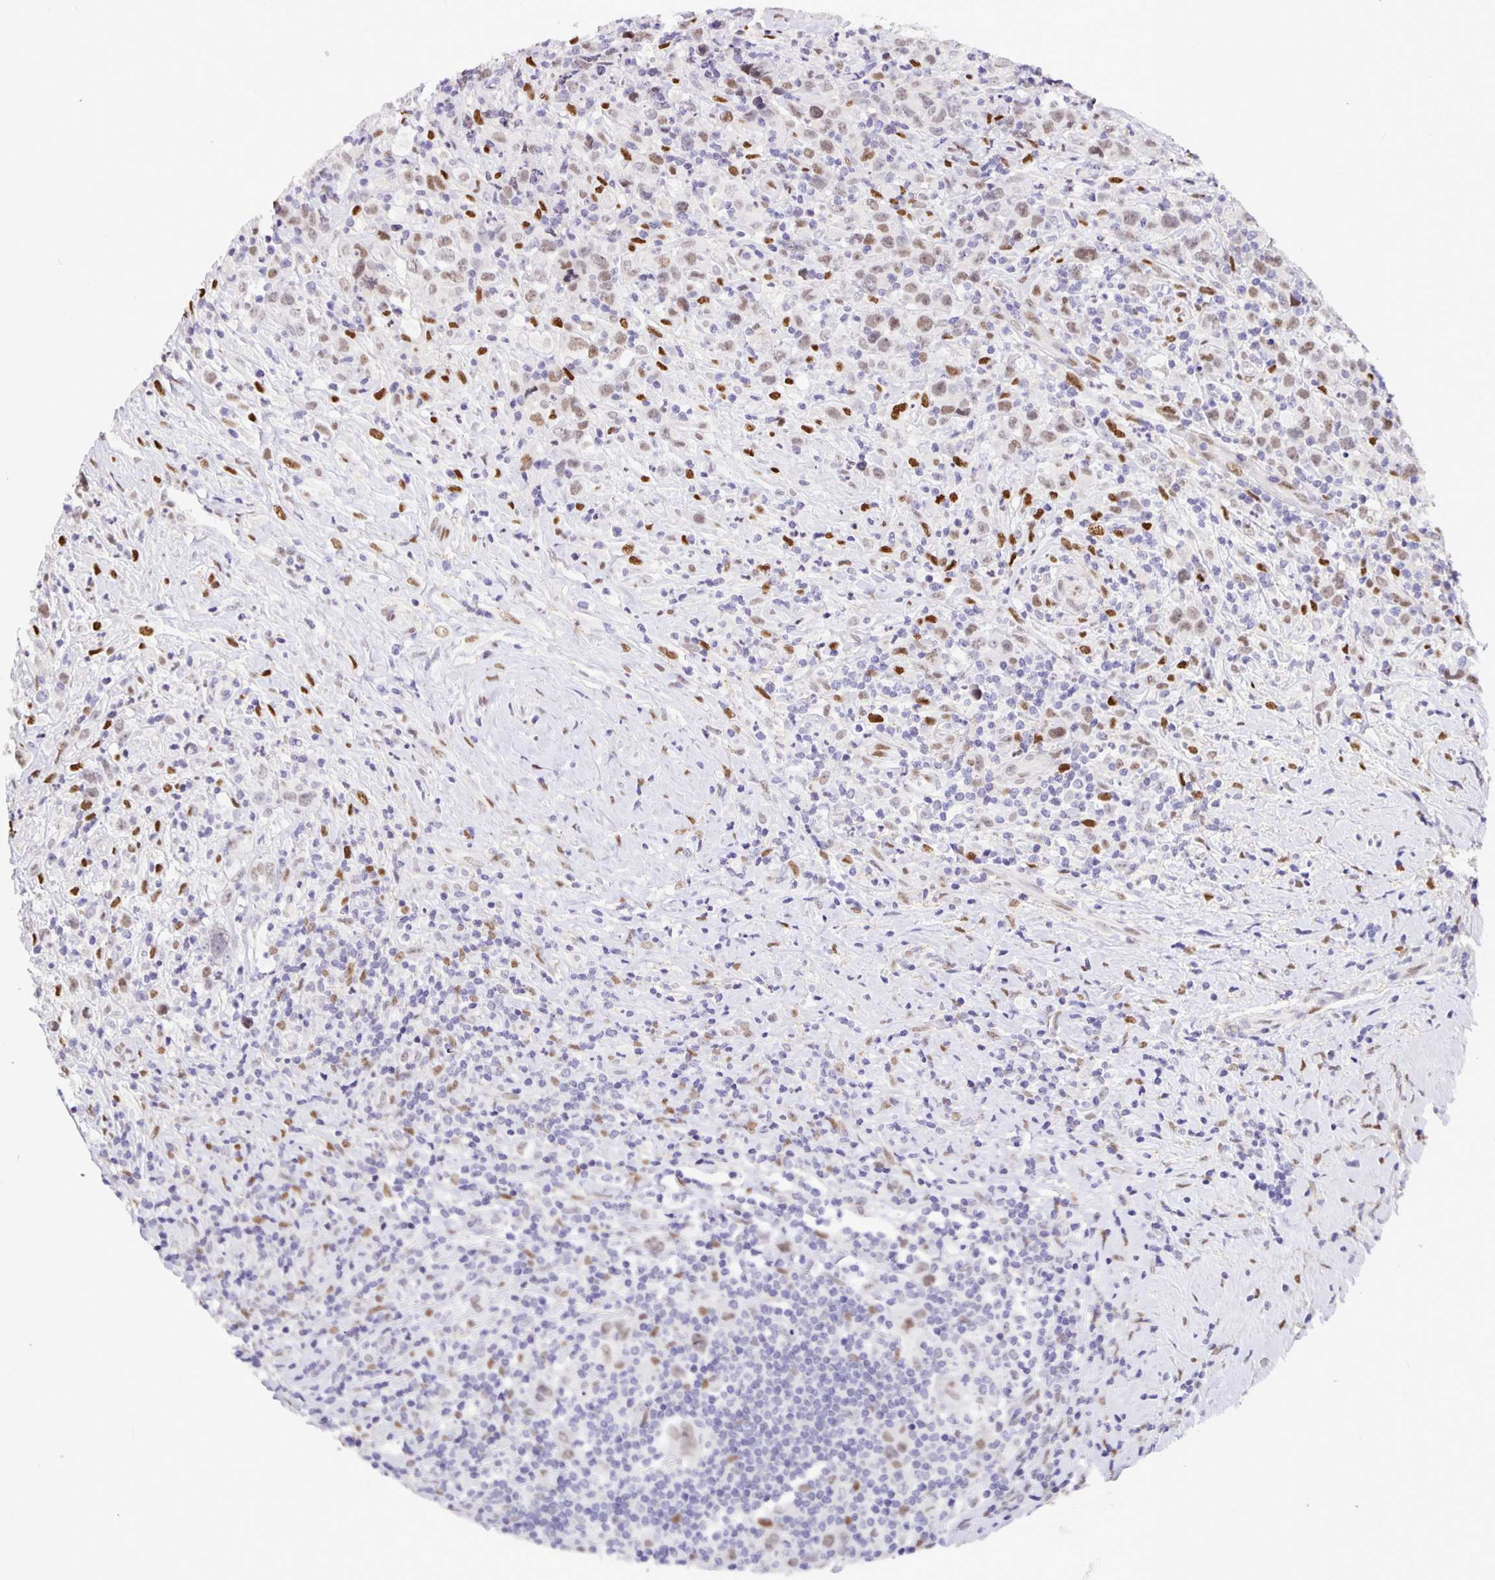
{"staining": {"intensity": "weak", "quantity": ">75%", "location": "nuclear"}, "tissue": "lymphoma", "cell_type": "Tumor cells", "image_type": "cancer", "snomed": [{"axis": "morphology", "description": "Hodgkin's disease, NOS"}, {"axis": "topography", "description": "Lymph node"}], "caption": "Immunohistochemical staining of human lymphoma reveals low levels of weak nuclear staining in approximately >75% of tumor cells.", "gene": "FOSL2", "patient": {"sex": "female", "age": 18}}